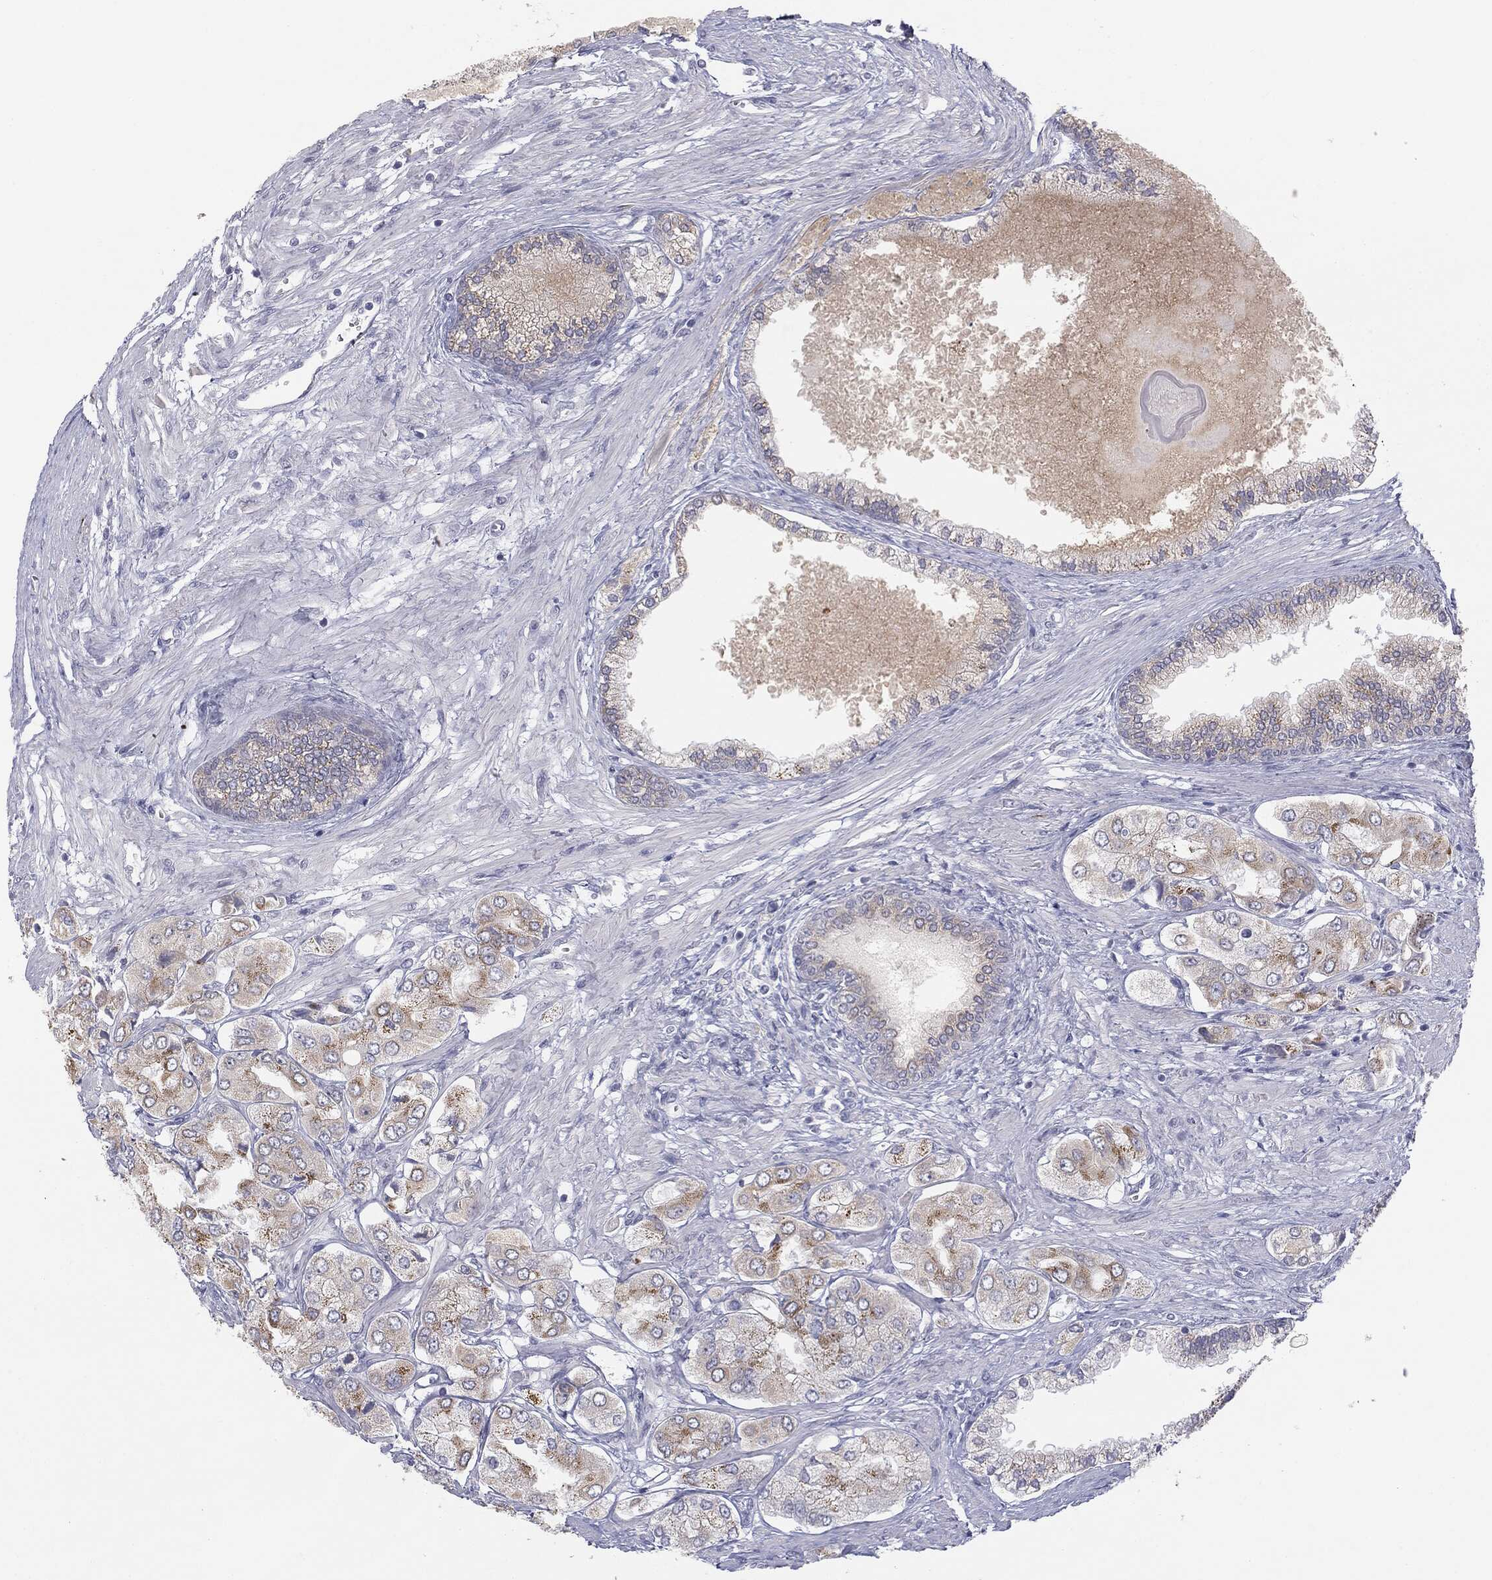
{"staining": {"intensity": "moderate", "quantity": "<25%", "location": "cytoplasmic/membranous"}, "tissue": "prostate cancer", "cell_type": "Tumor cells", "image_type": "cancer", "snomed": [{"axis": "morphology", "description": "Adenocarcinoma, Low grade"}, {"axis": "topography", "description": "Prostate"}], "caption": "Immunohistochemical staining of human prostate cancer (low-grade adenocarcinoma) exhibits low levels of moderate cytoplasmic/membranous expression in about <25% of tumor cells.", "gene": "MUC1", "patient": {"sex": "male", "age": 69}}